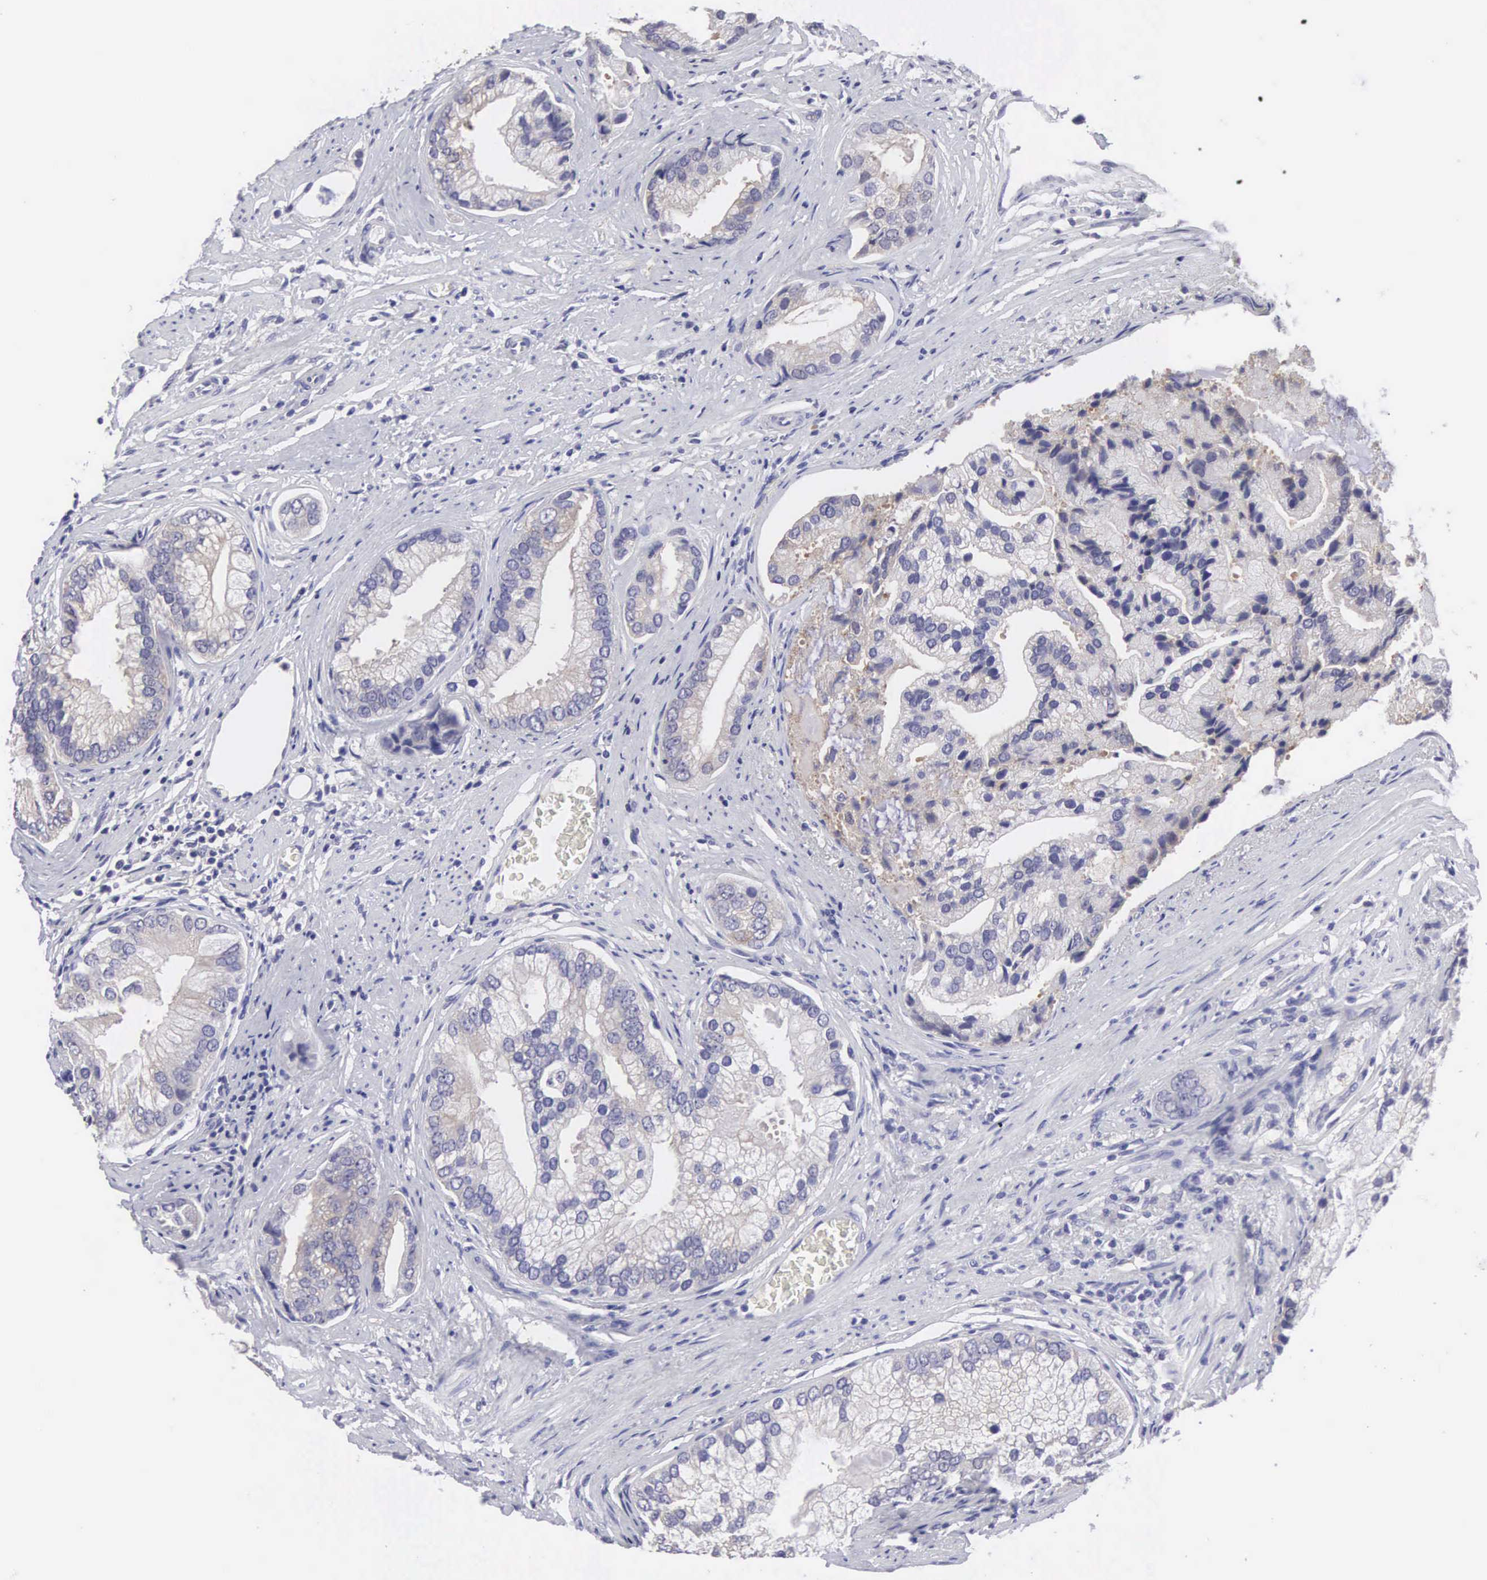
{"staining": {"intensity": "negative", "quantity": "none", "location": "none"}, "tissue": "prostate cancer", "cell_type": "Tumor cells", "image_type": "cancer", "snomed": [{"axis": "morphology", "description": "Adenocarcinoma, Low grade"}, {"axis": "topography", "description": "Prostate"}], "caption": "Tumor cells are negative for brown protein staining in prostate cancer.", "gene": "SLITRK4", "patient": {"sex": "male", "age": 71}}